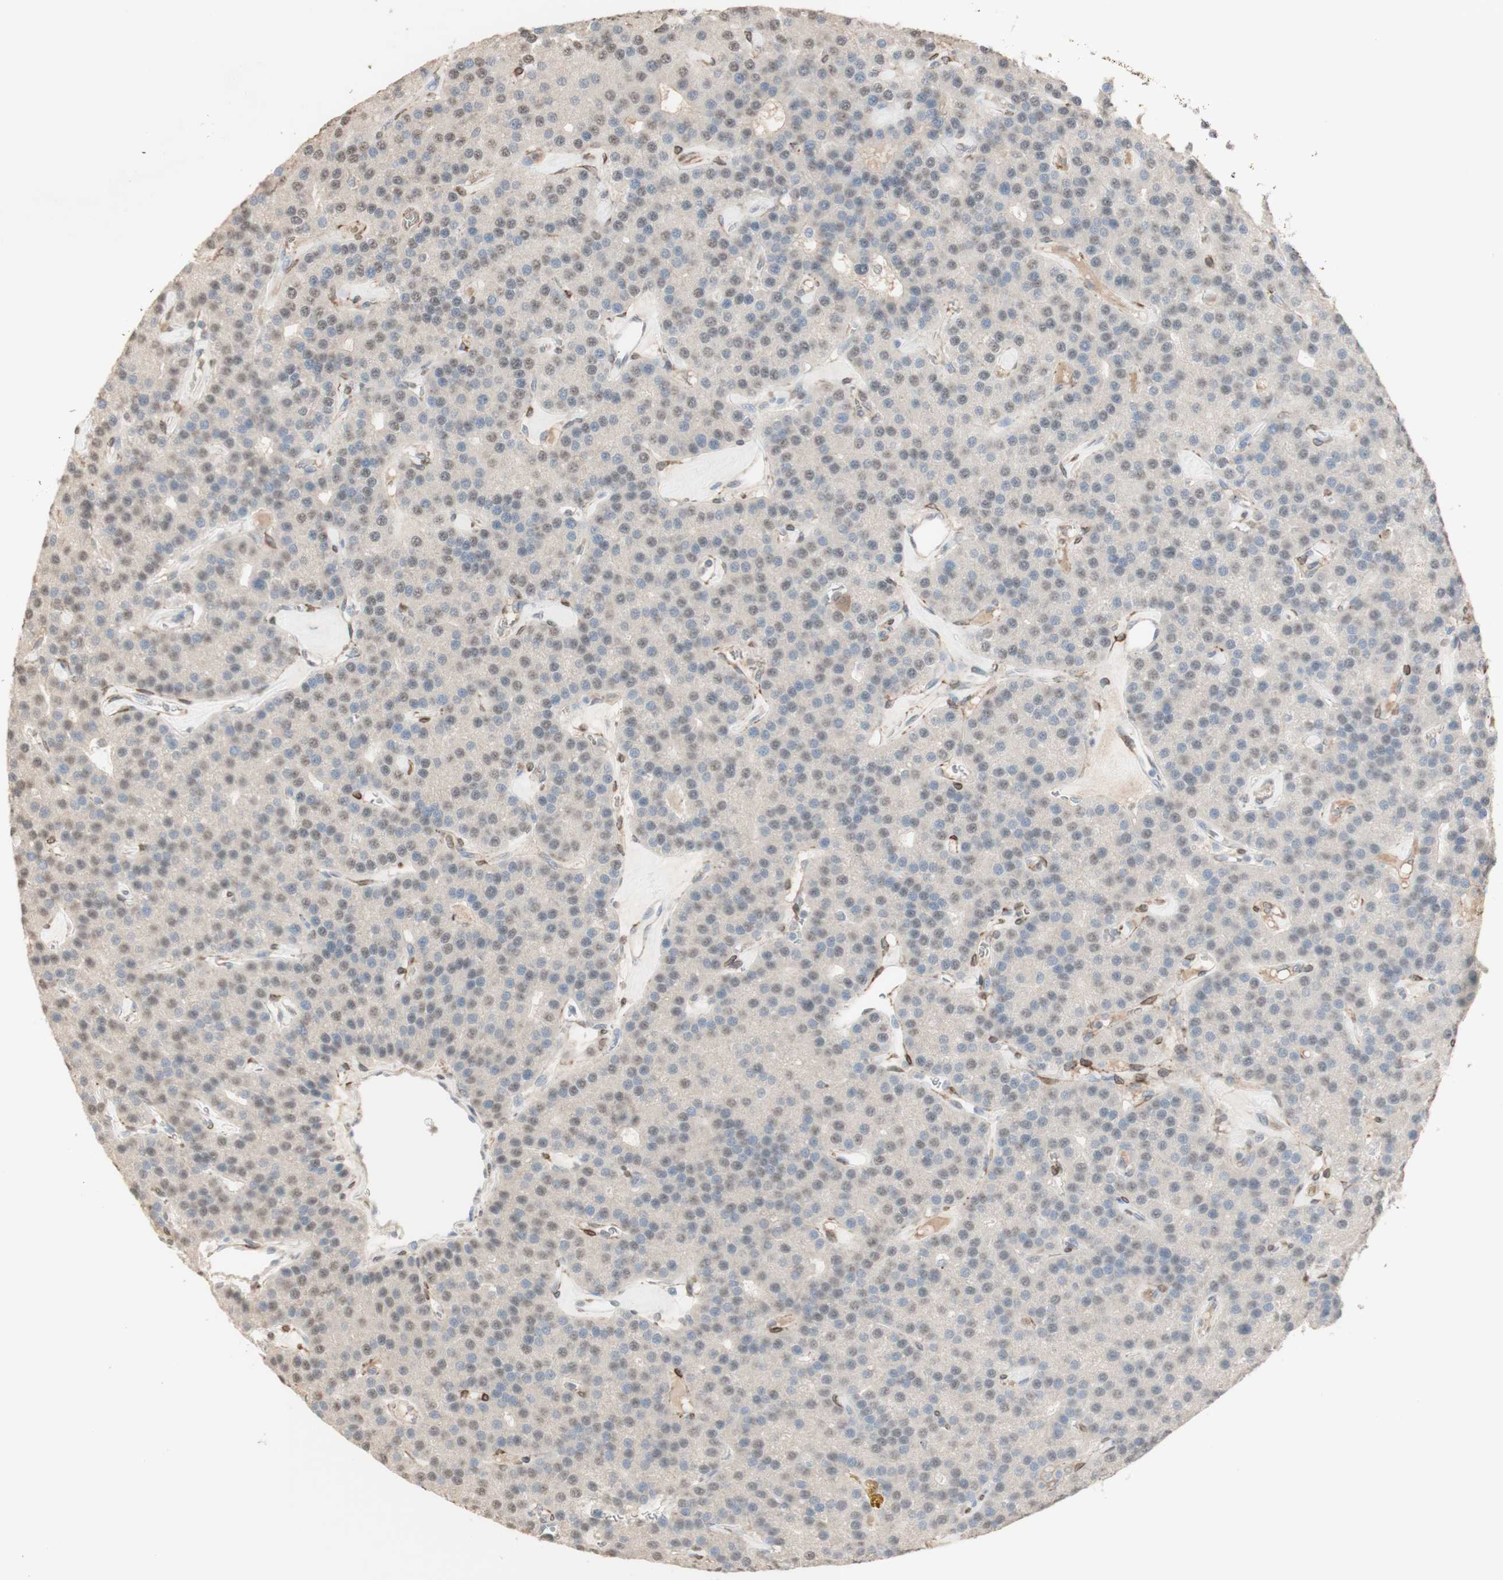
{"staining": {"intensity": "weak", "quantity": "<25%", "location": "nuclear"}, "tissue": "parathyroid gland", "cell_type": "Glandular cells", "image_type": "normal", "snomed": [{"axis": "morphology", "description": "Normal tissue, NOS"}, {"axis": "morphology", "description": "Adenoma, NOS"}, {"axis": "topography", "description": "Parathyroid gland"}], "caption": "This photomicrograph is of unremarkable parathyroid gland stained with IHC to label a protein in brown with the nuclei are counter-stained blue. There is no positivity in glandular cells. Brightfield microscopy of immunohistochemistry (IHC) stained with DAB (3,3'-diaminobenzidine) (brown) and hematoxylin (blue), captured at high magnification.", "gene": "MUC3A", "patient": {"sex": "female", "age": 86}}